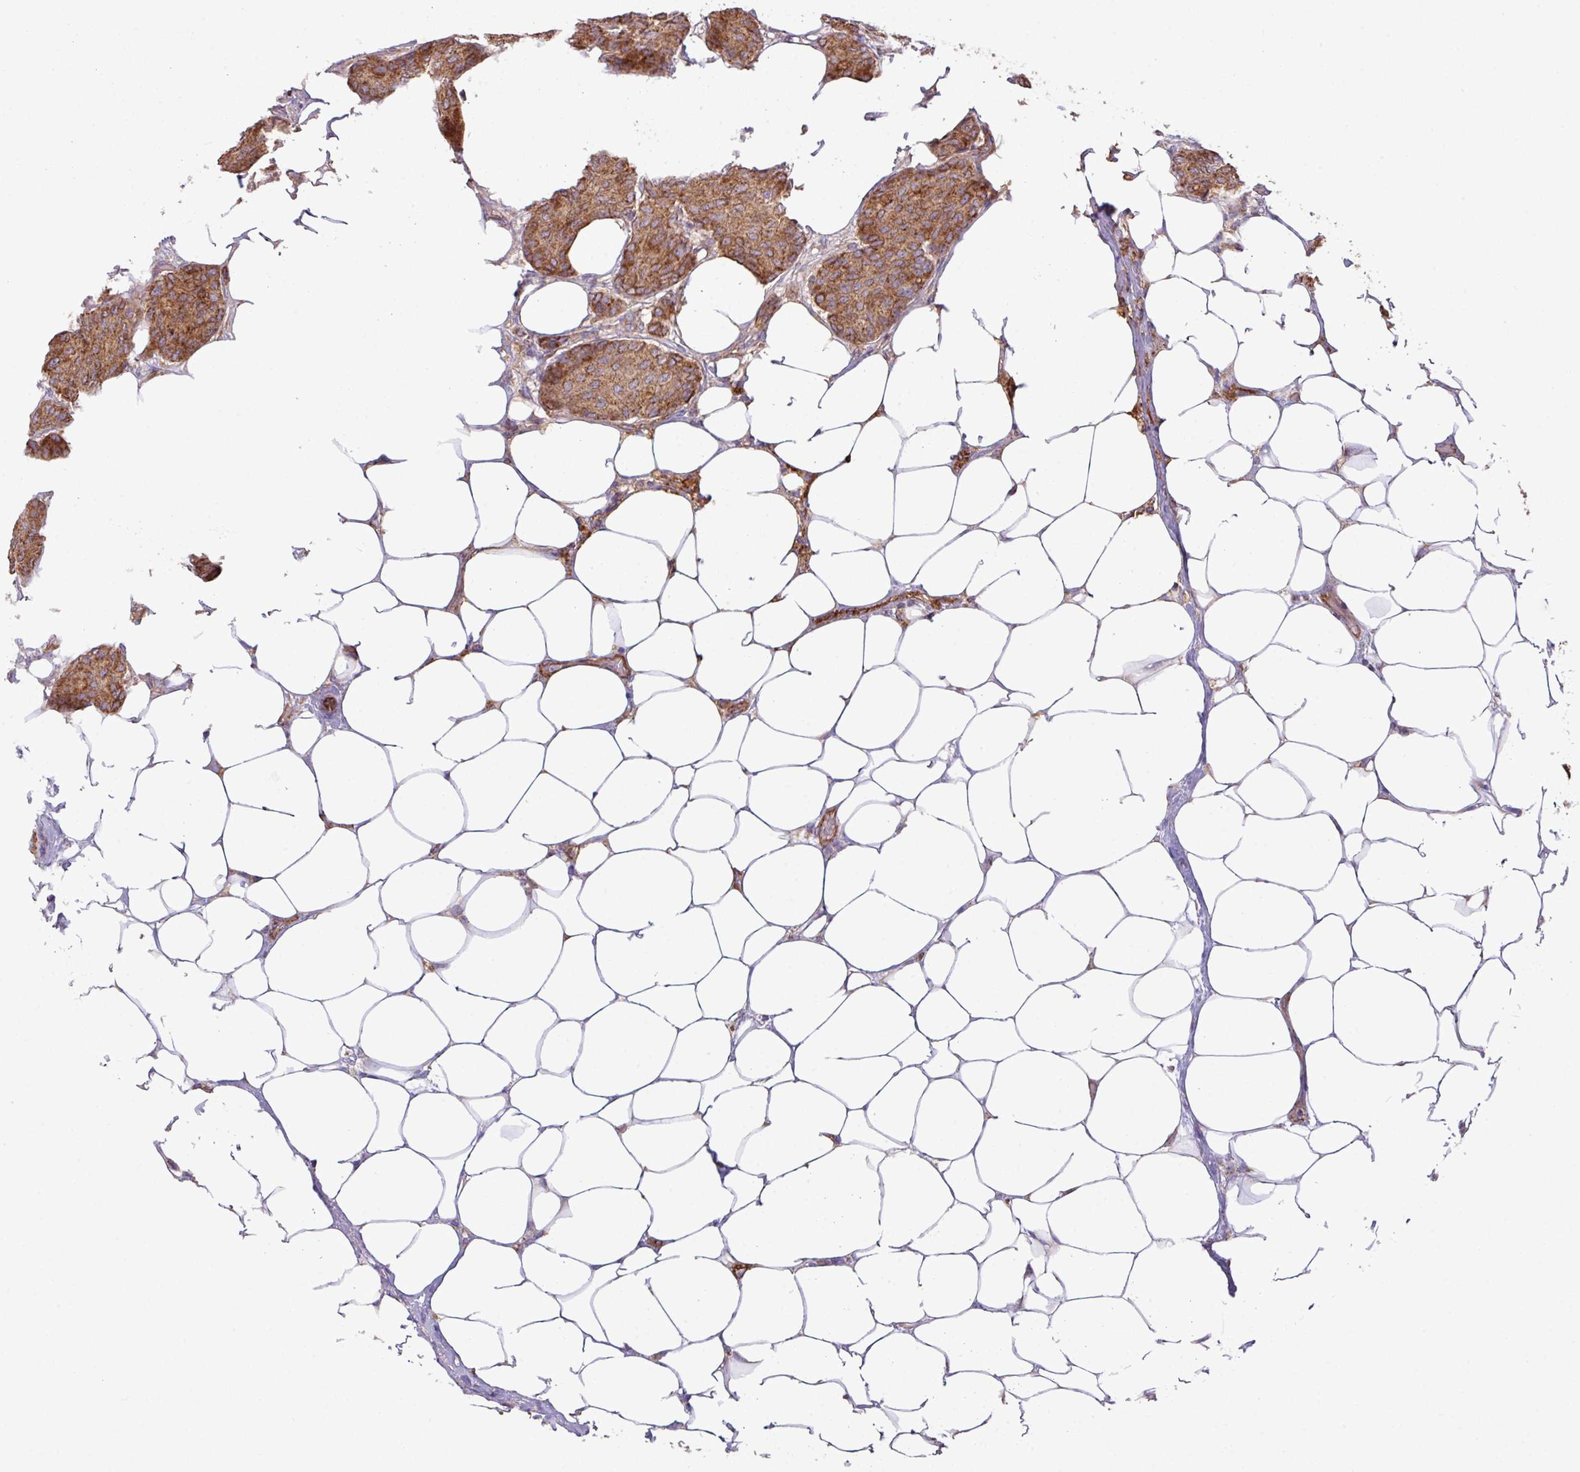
{"staining": {"intensity": "moderate", "quantity": ">75%", "location": "cytoplasmic/membranous"}, "tissue": "breast cancer", "cell_type": "Tumor cells", "image_type": "cancer", "snomed": [{"axis": "morphology", "description": "Duct carcinoma"}, {"axis": "topography", "description": "Breast"}], "caption": "Immunohistochemistry photomicrograph of neoplastic tissue: human intraductal carcinoma (breast) stained using immunohistochemistry (IHC) reveals medium levels of moderate protein expression localized specifically in the cytoplasmic/membranous of tumor cells, appearing as a cytoplasmic/membranous brown color.", "gene": "LRRC53", "patient": {"sex": "female", "age": 75}}